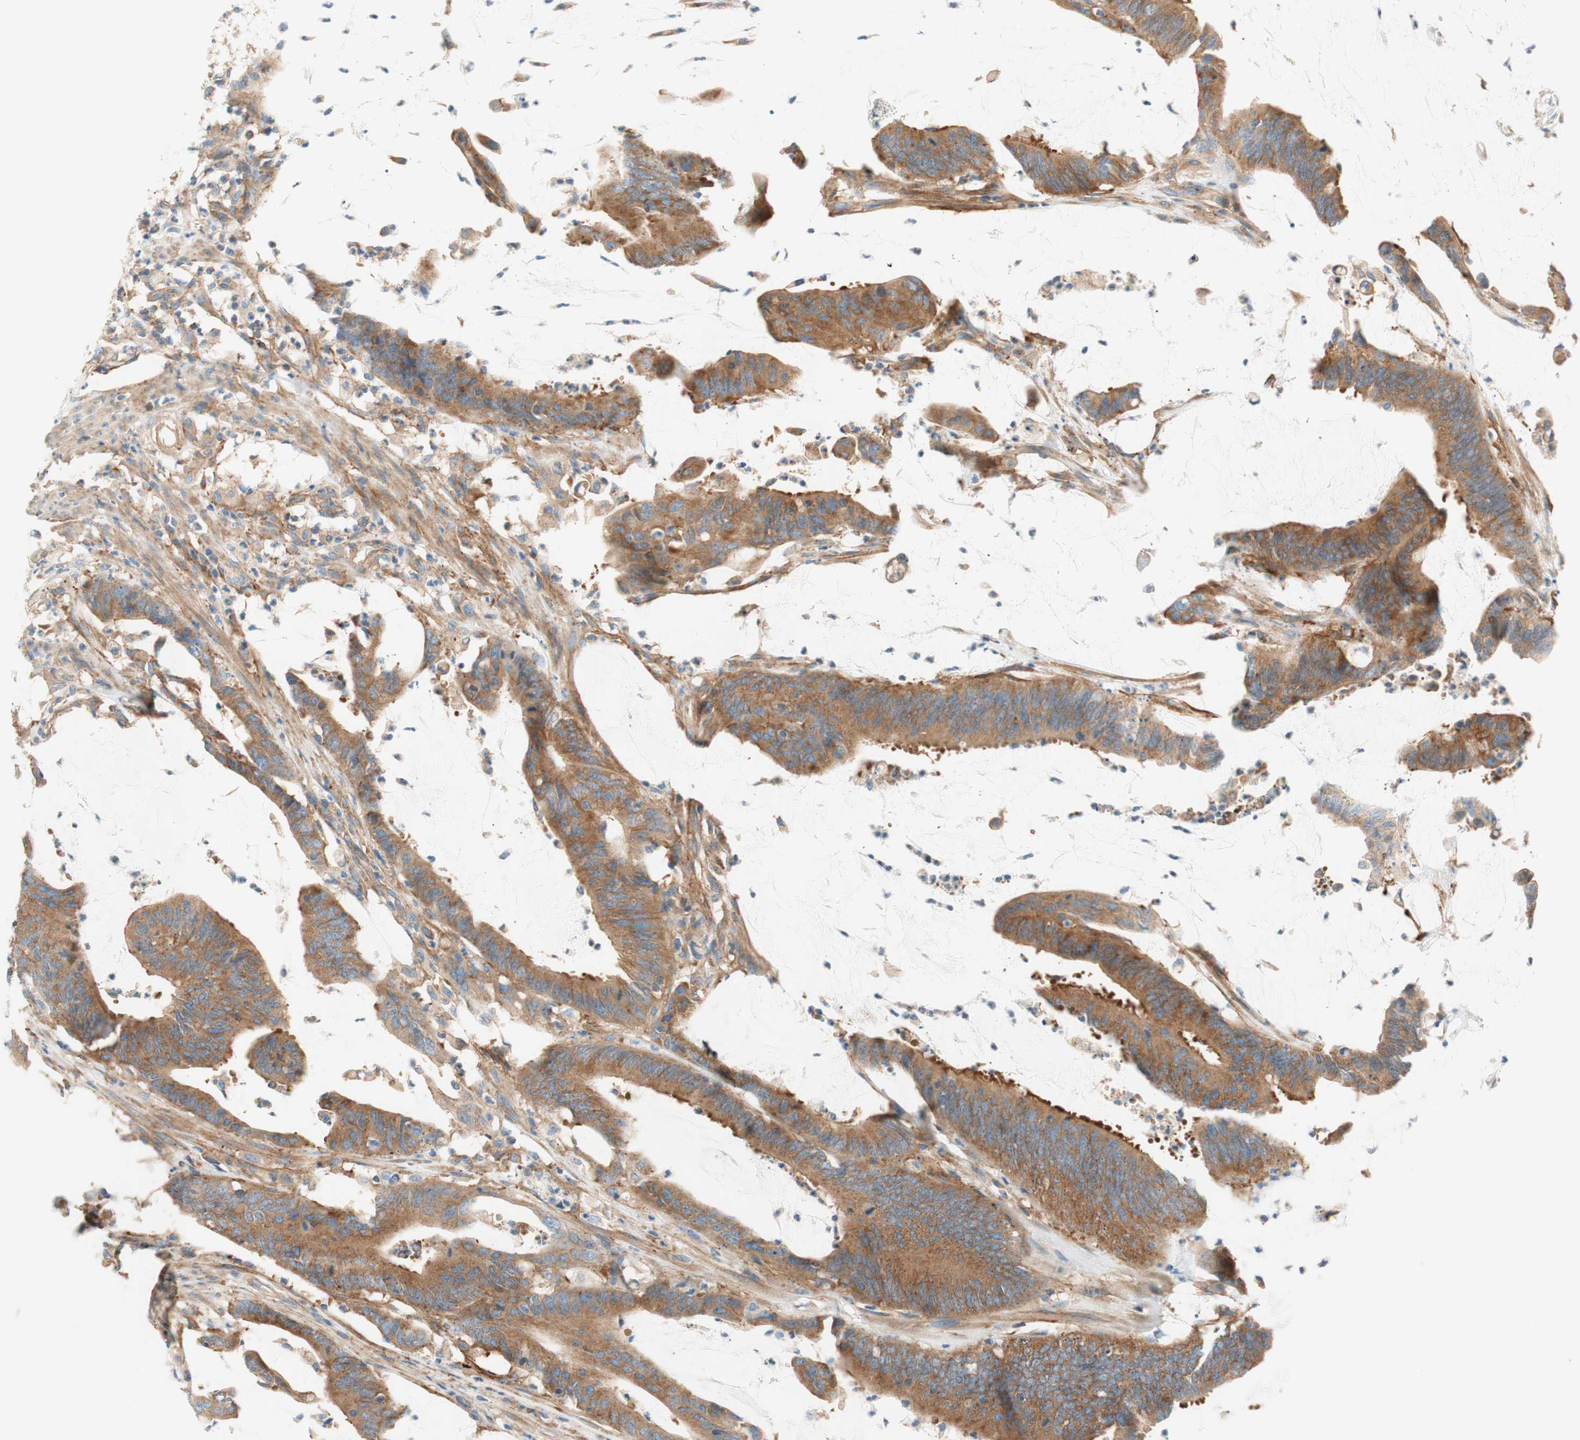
{"staining": {"intensity": "moderate", "quantity": ">75%", "location": "cytoplasmic/membranous"}, "tissue": "colorectal cancer", "cell_type": "Tumor cells", "image_type": "cancer", "snomed": [{"axis": "morphology", "description": "Adenocarcinoma, NOS"}, {"axis": "topography", "description": "Rectum"}], "caption": "Immunohistochemistry micrograph of colorectal cancer (adenocarcinoma) stained for a protein (brown), which displays medium levels of moderate cytoplasmic/membranous staining in approximately >75% of tumor cells.", "gene": "VPS26A", "patient": {"sex": "female", "age": 66}}